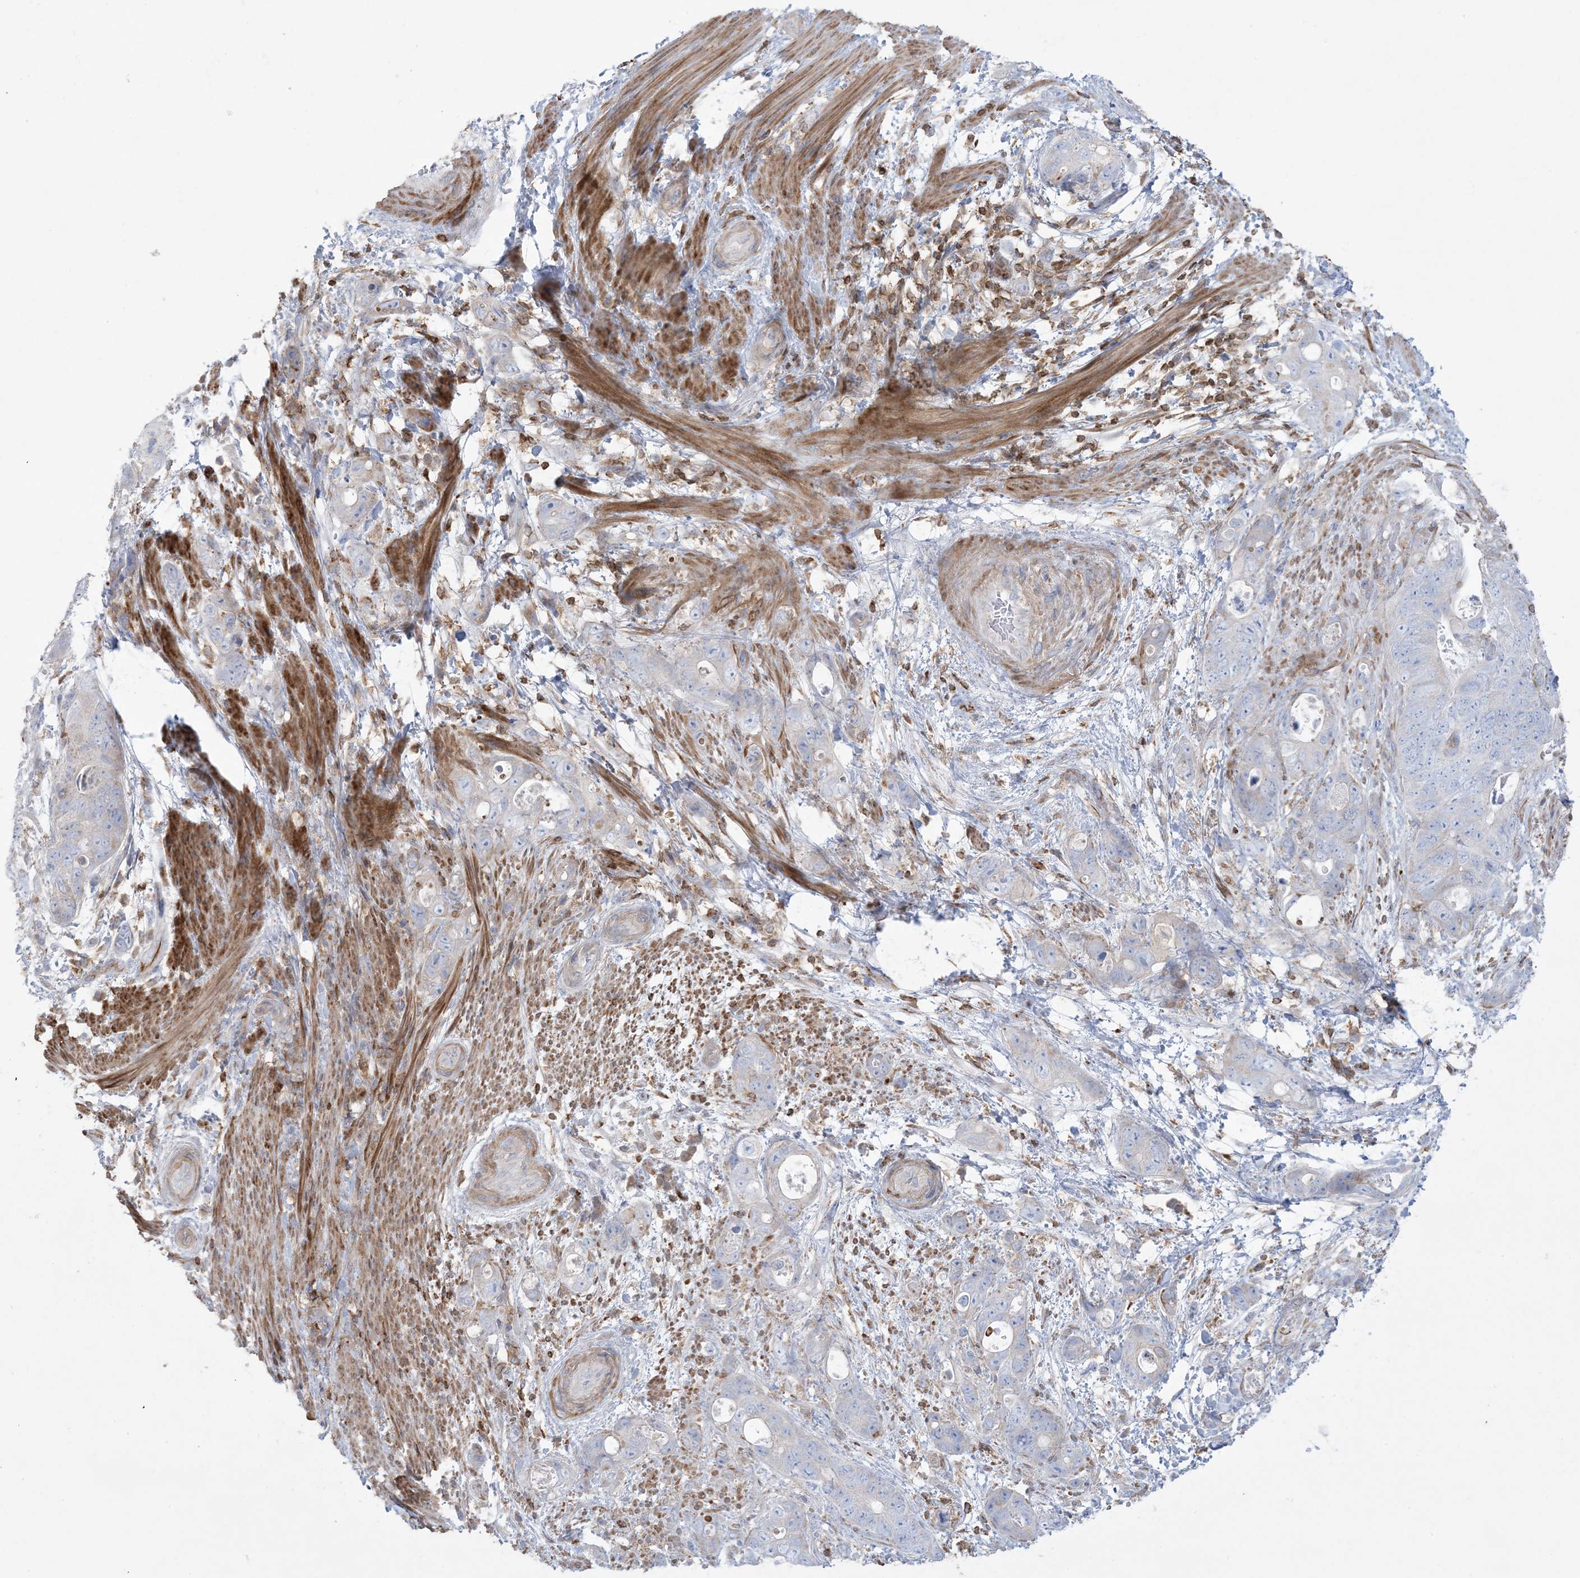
{"staining": {"intensity": "negative", "quantity": "none", "location": "none"}, "tissue": "stomach cancer", "cell_type": "Tumor cells", "image_type": "cancer", "snomed": [{"axis": "morphology", "description": "Adenocarcinoma, NOS"}, {"axis": "topography", "description": "Stomach"}], "caption": "There is no significant expression in tumor cells of stomach cancer (adenocarcinoma). The staining is performed using DAB brown chromogen with nuclei counter-stained in using hematoxylin.", "gene": "ARHGAP30", "patient": {"sex": "female", "age": 89}}